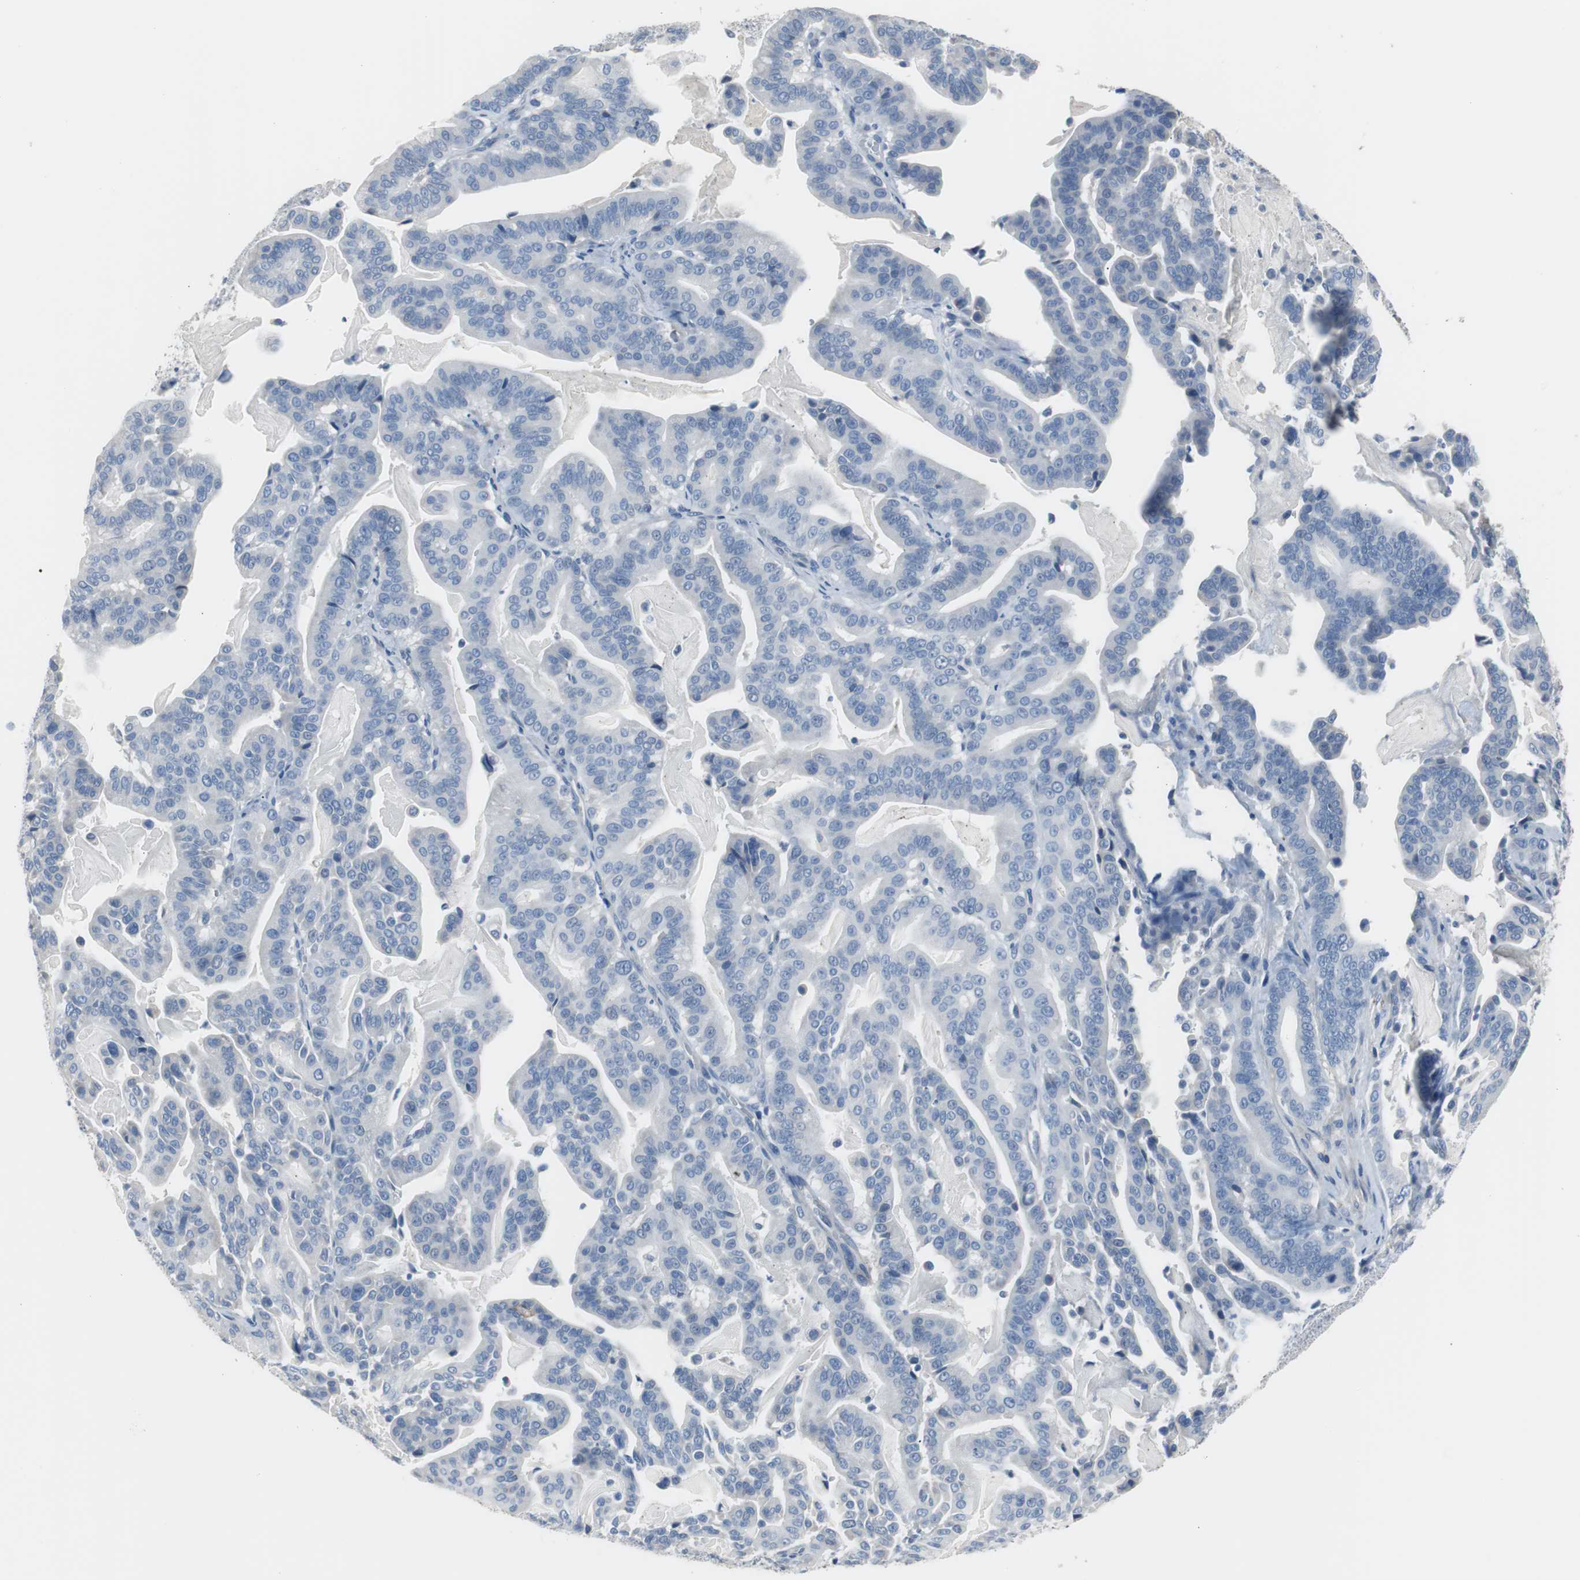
{"staining": {"intensity": "negative", "quantity": "none", "location": "none"}, "tissue": "pancreatic cancer", "cell_type": "Tumor cells", "image_type": "cancer", "snomed": [{"axis": "morphology", "description": "Adenocarcinoma, NOS"}, {"axis": "topography", "description": "Pancreas"}], "caption": "The micrograph demonstrates no staining of tumor cells in pancreatic cancer. (DAB (3,3'-diaminobenzidine) immunohistochemistry, high magnification).", "gene": "FCGR2B", "patient": {"sex": "male", "age": 63}}